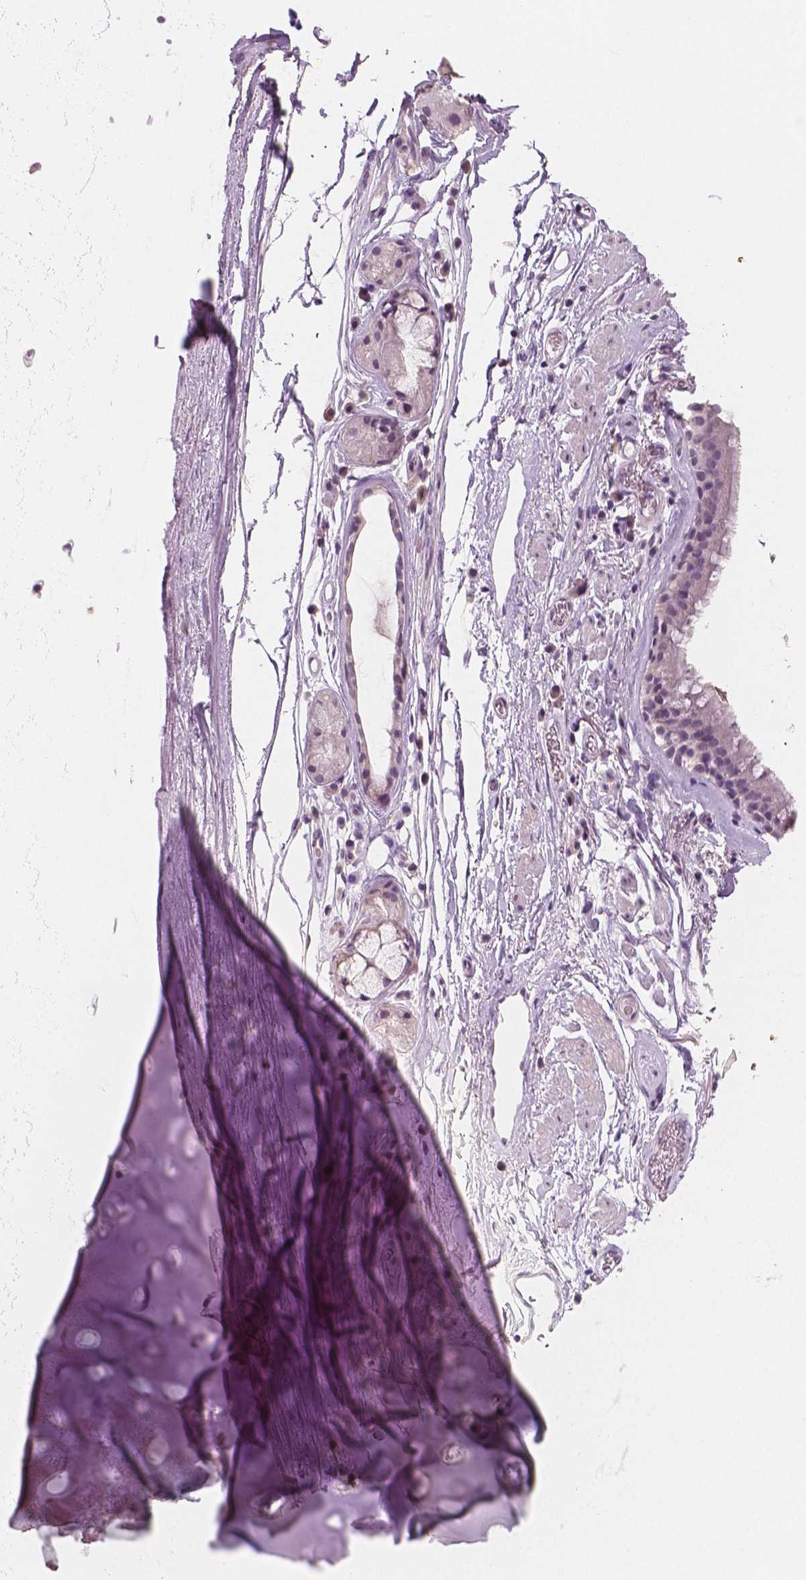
{"staining": {"intensity": "negative", "quantity": "none", "location": "none"}, "tissue": "bronchus", "cell_type": "Respiratory epithelial cells", "image_type": "normal", "snomed": [{"axis": "morphology", "description": "Normal tissue, NOS"}, {"axis": "topography", "description": "Cartilage tissue"}, {"axis": "topography", "description": "Bronchus"}], "caption": "Immunohistochemical staining of normal bronchus demonstrates no significant staining in respiratory epithelial cells.", "gene": "RNASE7", "patient": {"sex": "male", "age": 58}}